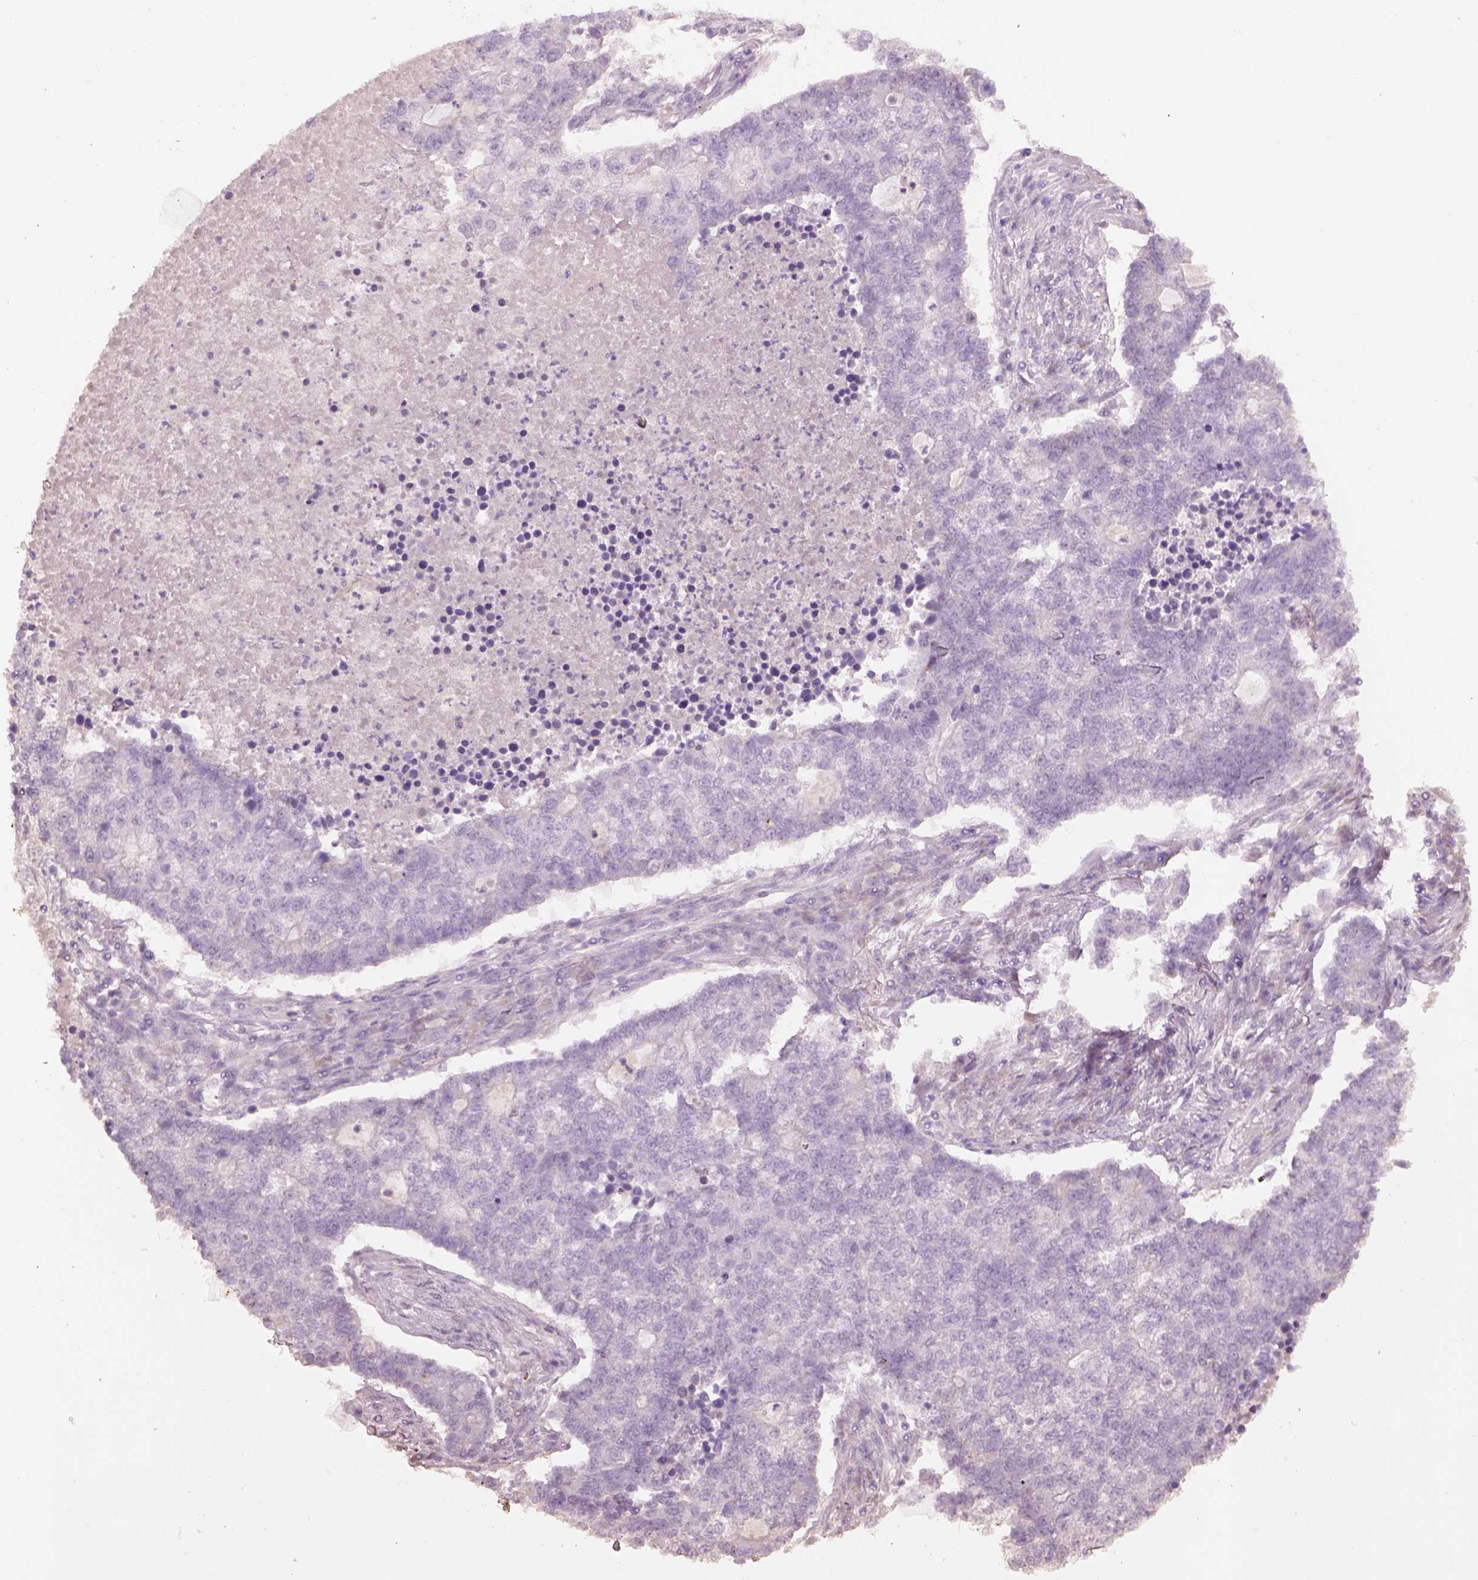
{"staining": {"intensity": "negative", "quantity": "none", "location": "none"}, "tissue": "lung cancer", "cell_type": "Tumor cells", "image_type": "cancer", "snomed": [{"axis": "morphology", "description": "Adenocarcinoma, NOS"}, {"axis": "topography", "description": "Lung"}], "caption": "Immunohistochemistry of adenocarcinoma (lung) reveals no expression in tumor cells.", "gene": "KCNIP3", "patient": {"sex": "male", "age": 57}}